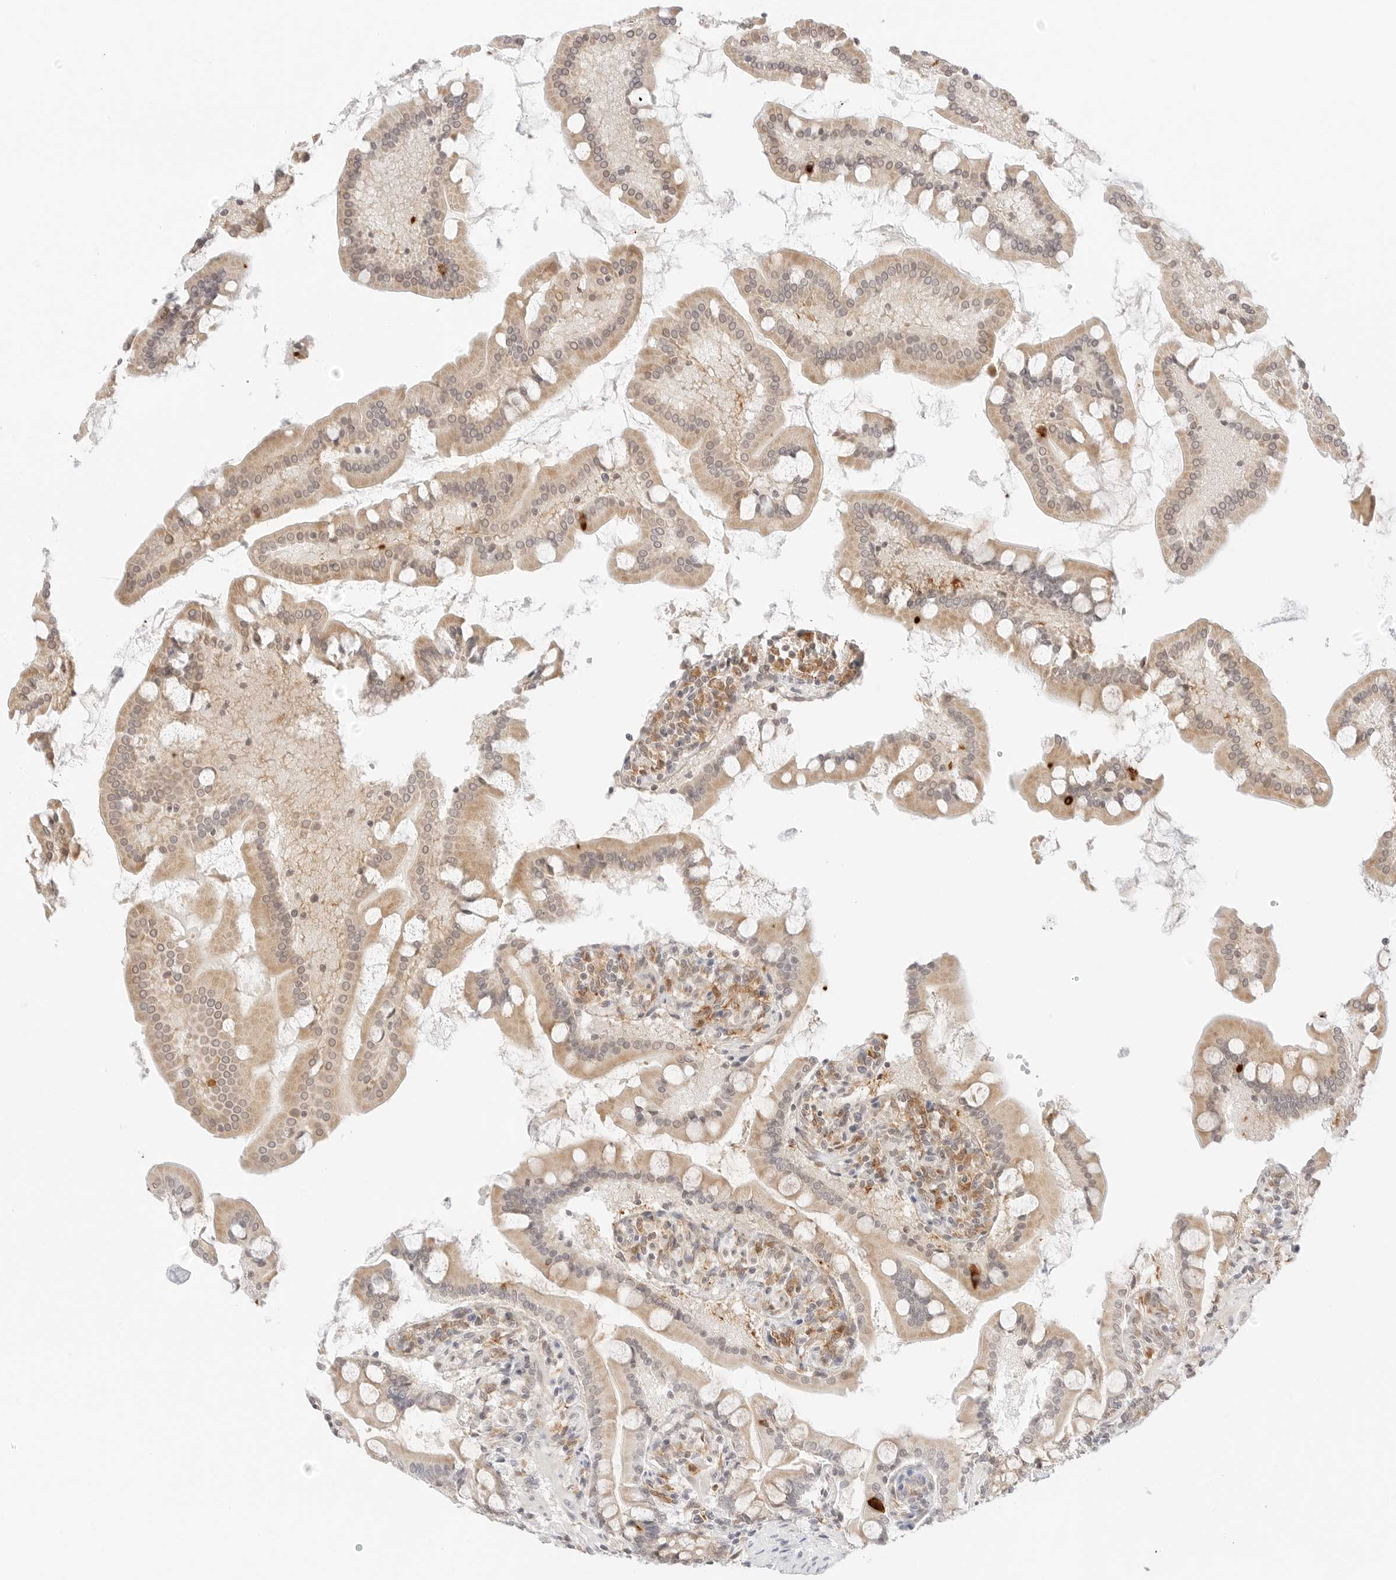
{"staining": {"intensity": "moderate", "quantity": "25%-75%", "location": "cytoplasmic/membranous"}, "tissue": "small intestine", "cell_type": "Glandular cells", "image_type": "normal", "snomed": [{"axis": "morphology", "description": "Normal tissue, NOS"}, {"axis": "topography", "description": "Small intestine"}], "caption": "Immunohistochemistry (DAB) staining of benign small intestine shows moderate cytoplasmic/membranous protein positivity in approximately 25%-75% of glandular cells.", "gene": "ERO1B", "patient": {"sex": "male", "age": 41}}